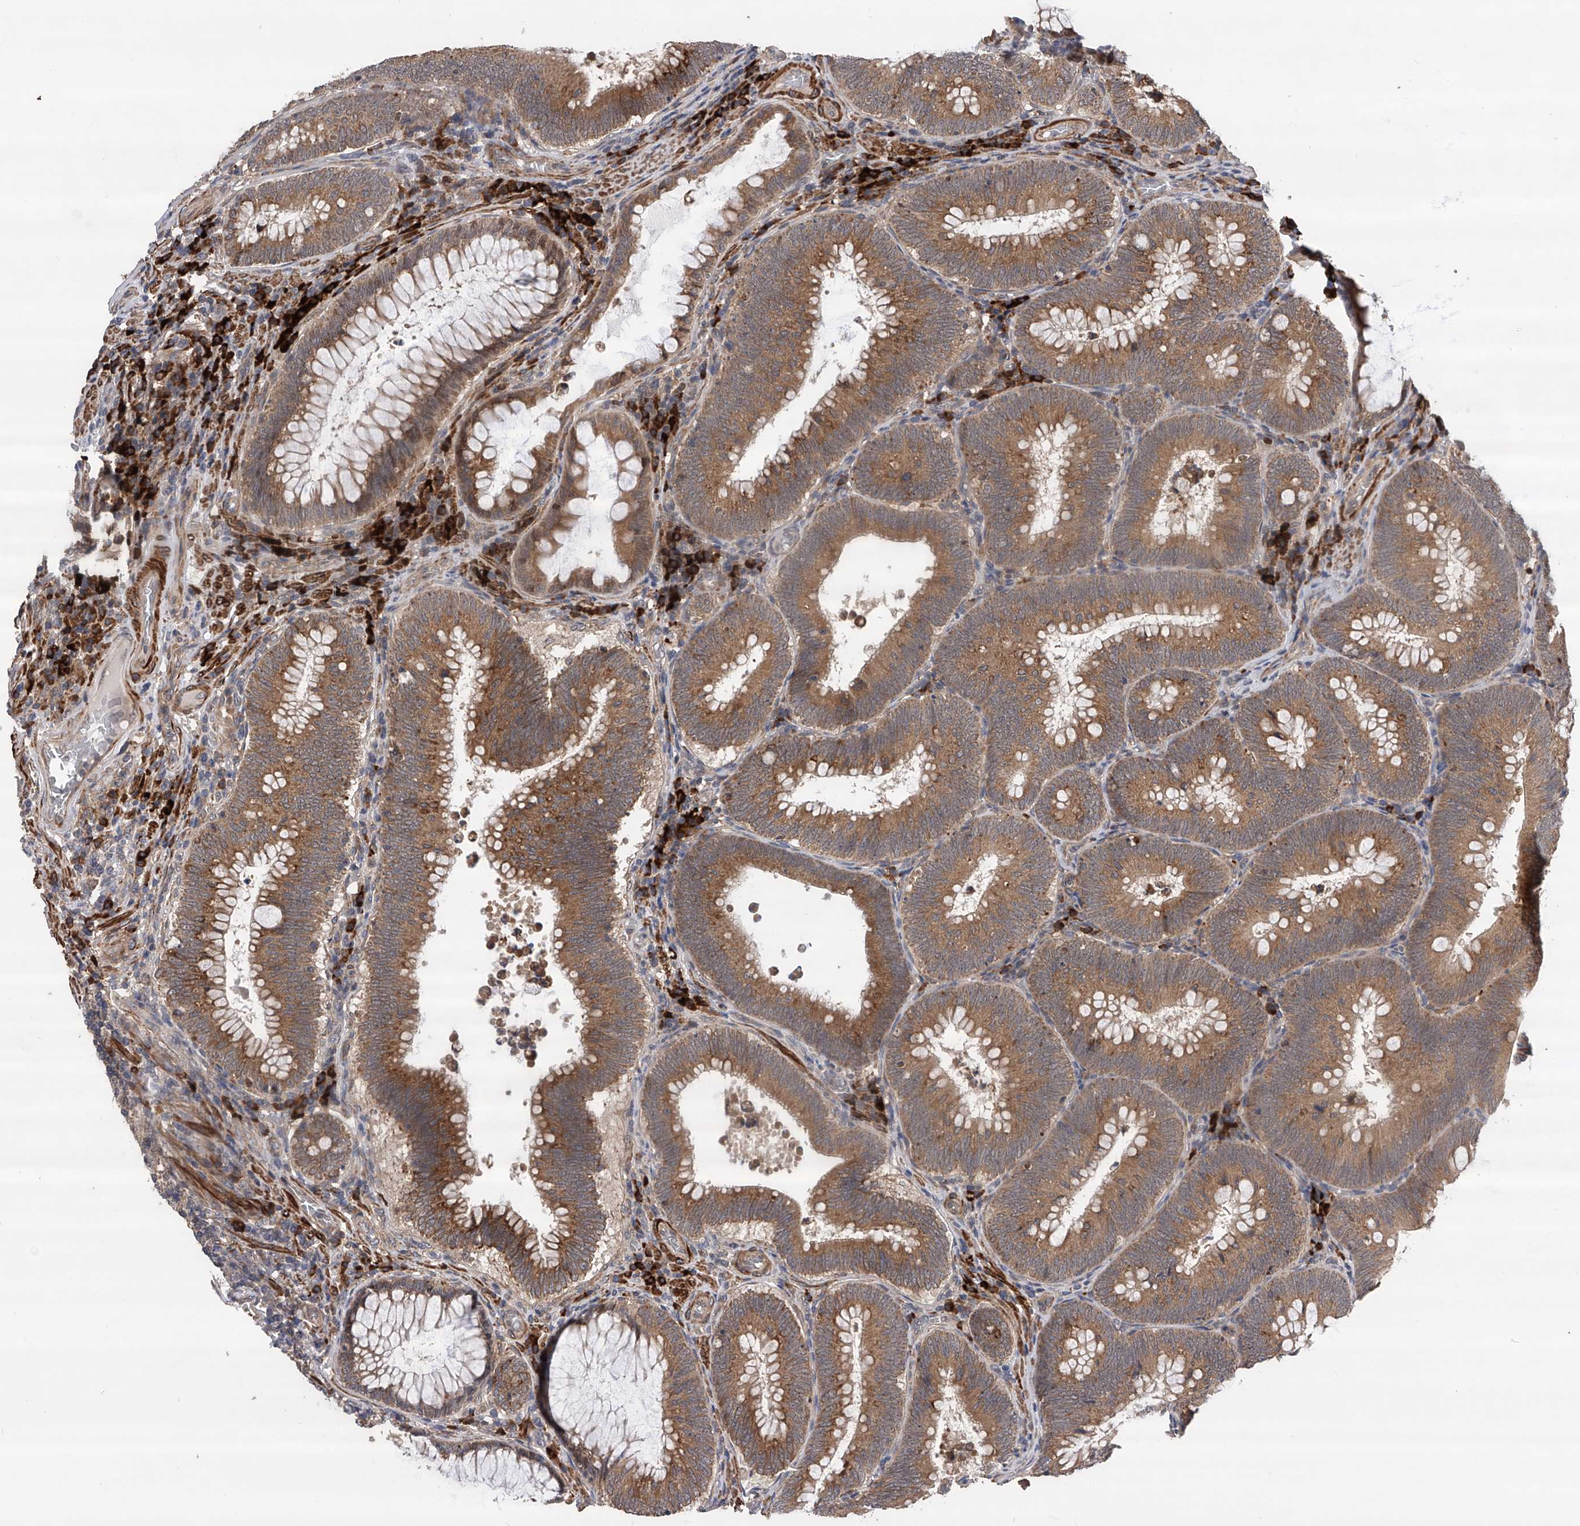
{"staining": {"intensity": "strong", "quantity": ">75%", "location": "cytoplasmic/membranous"}, "tissue": "colorectal cancer", "cell_type": "Tumor cells", "image_type": "cancer", "snomed": [{"axis": "morphology", "description": "Normal tissue, NOS"}, {"axis": "topography", "description": "Colon"}], "caption": "Colorectal cancer stained for a protein (brown) exhibits strong cytoplasmic/membranous positive expression in approximately >75% of tumor cells.", "gene": "SPOCK1", "patient": {"sex": "female", "age": 82}}